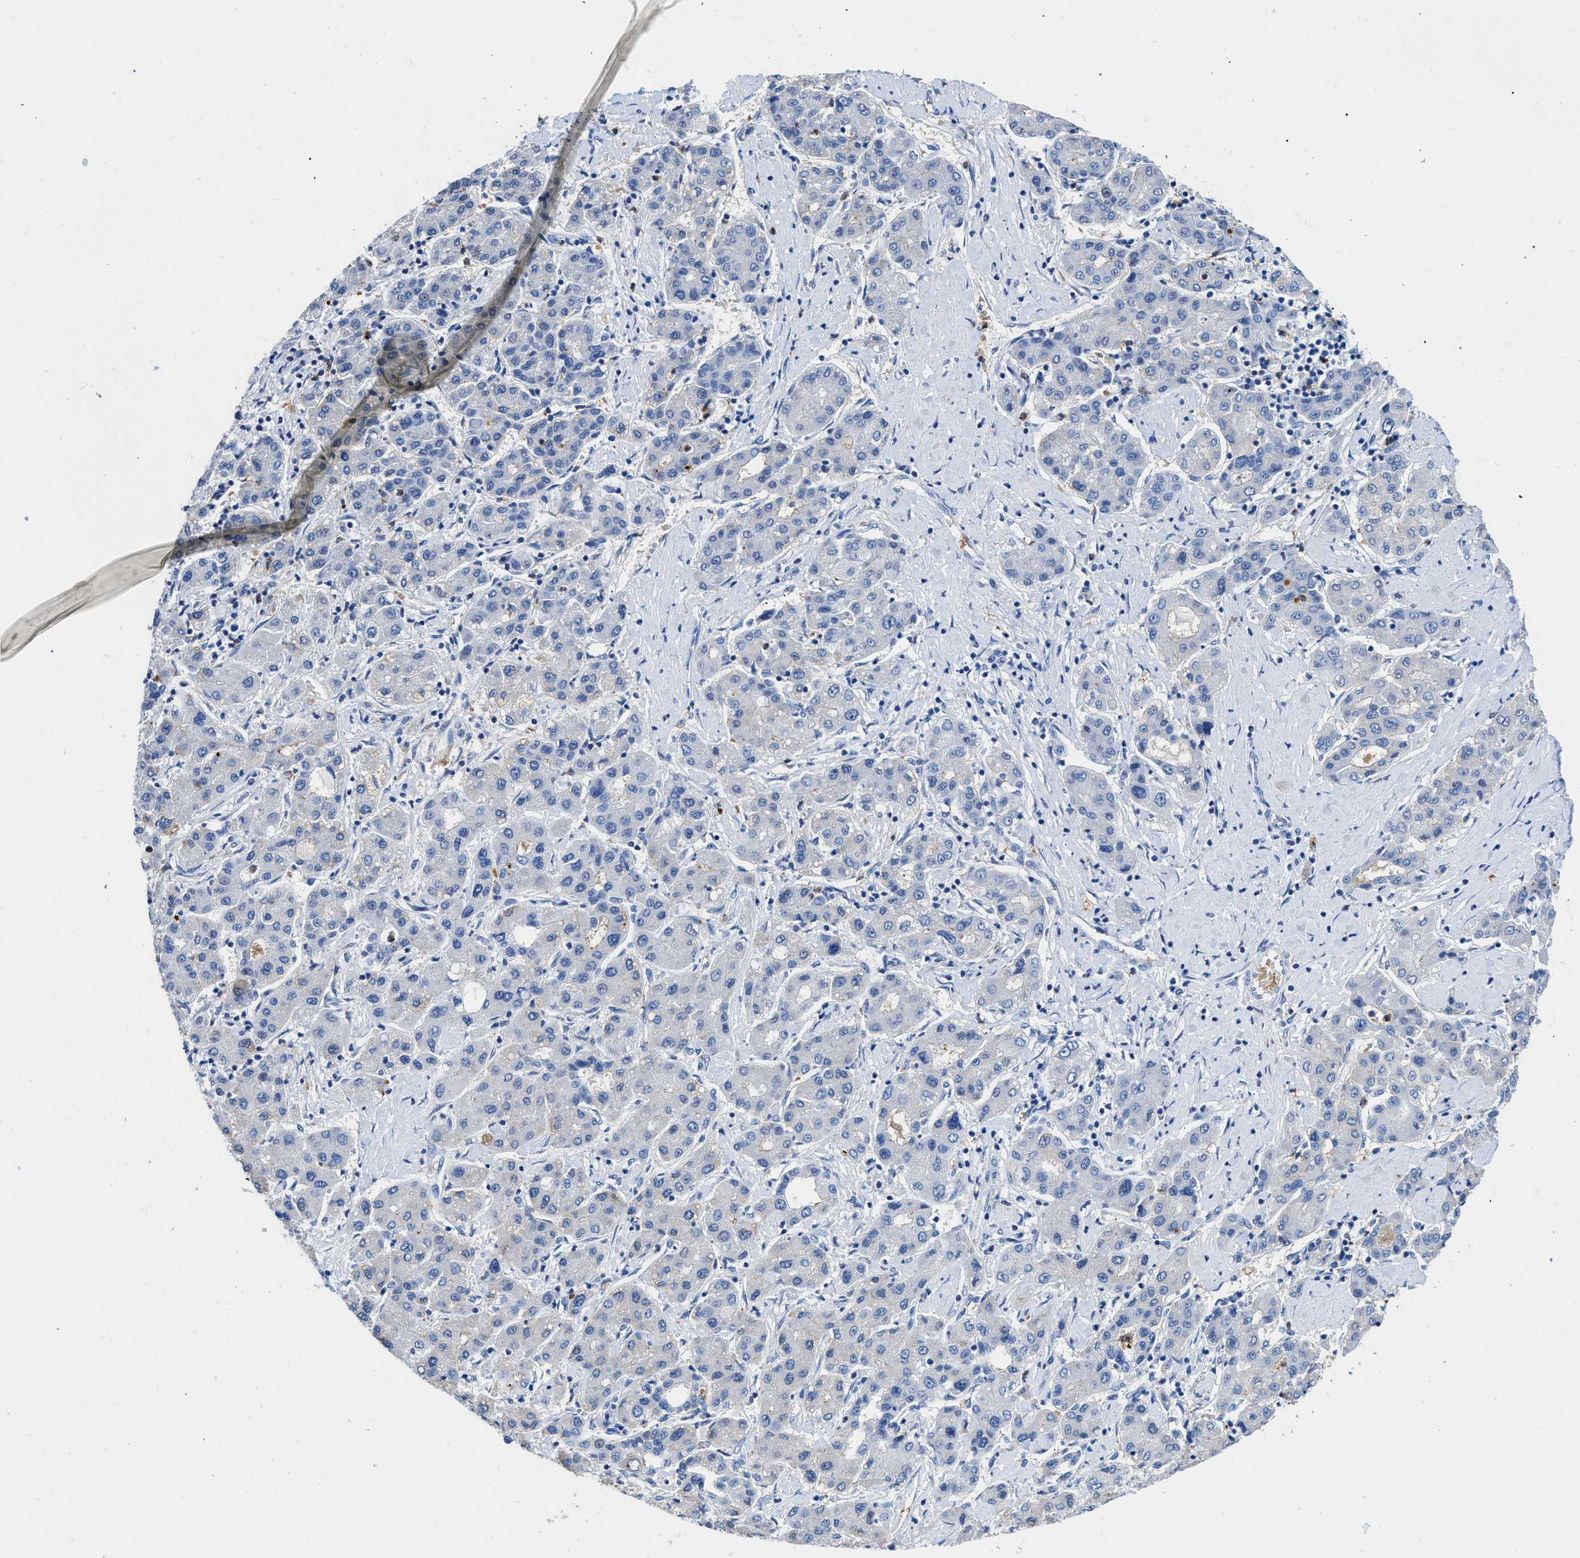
{"staining": {"intensity": "negative", "quantity": "none", "location": "none"}, "tissue": "liver cancer", "cell_type": "Tumor cells", "image_type": "cancer", "snomed": [{"axis": "morphology", "description": "Carcinoma, Hepatocellular, NOS"}, {"axis": "topography", "description": "Liver"}], "caption": "This is a image of IHC staining of liver cancer, which shows no staining in tumor cells.", "gene": "NEB", "patient": {"sex": "male", "age": 65}}